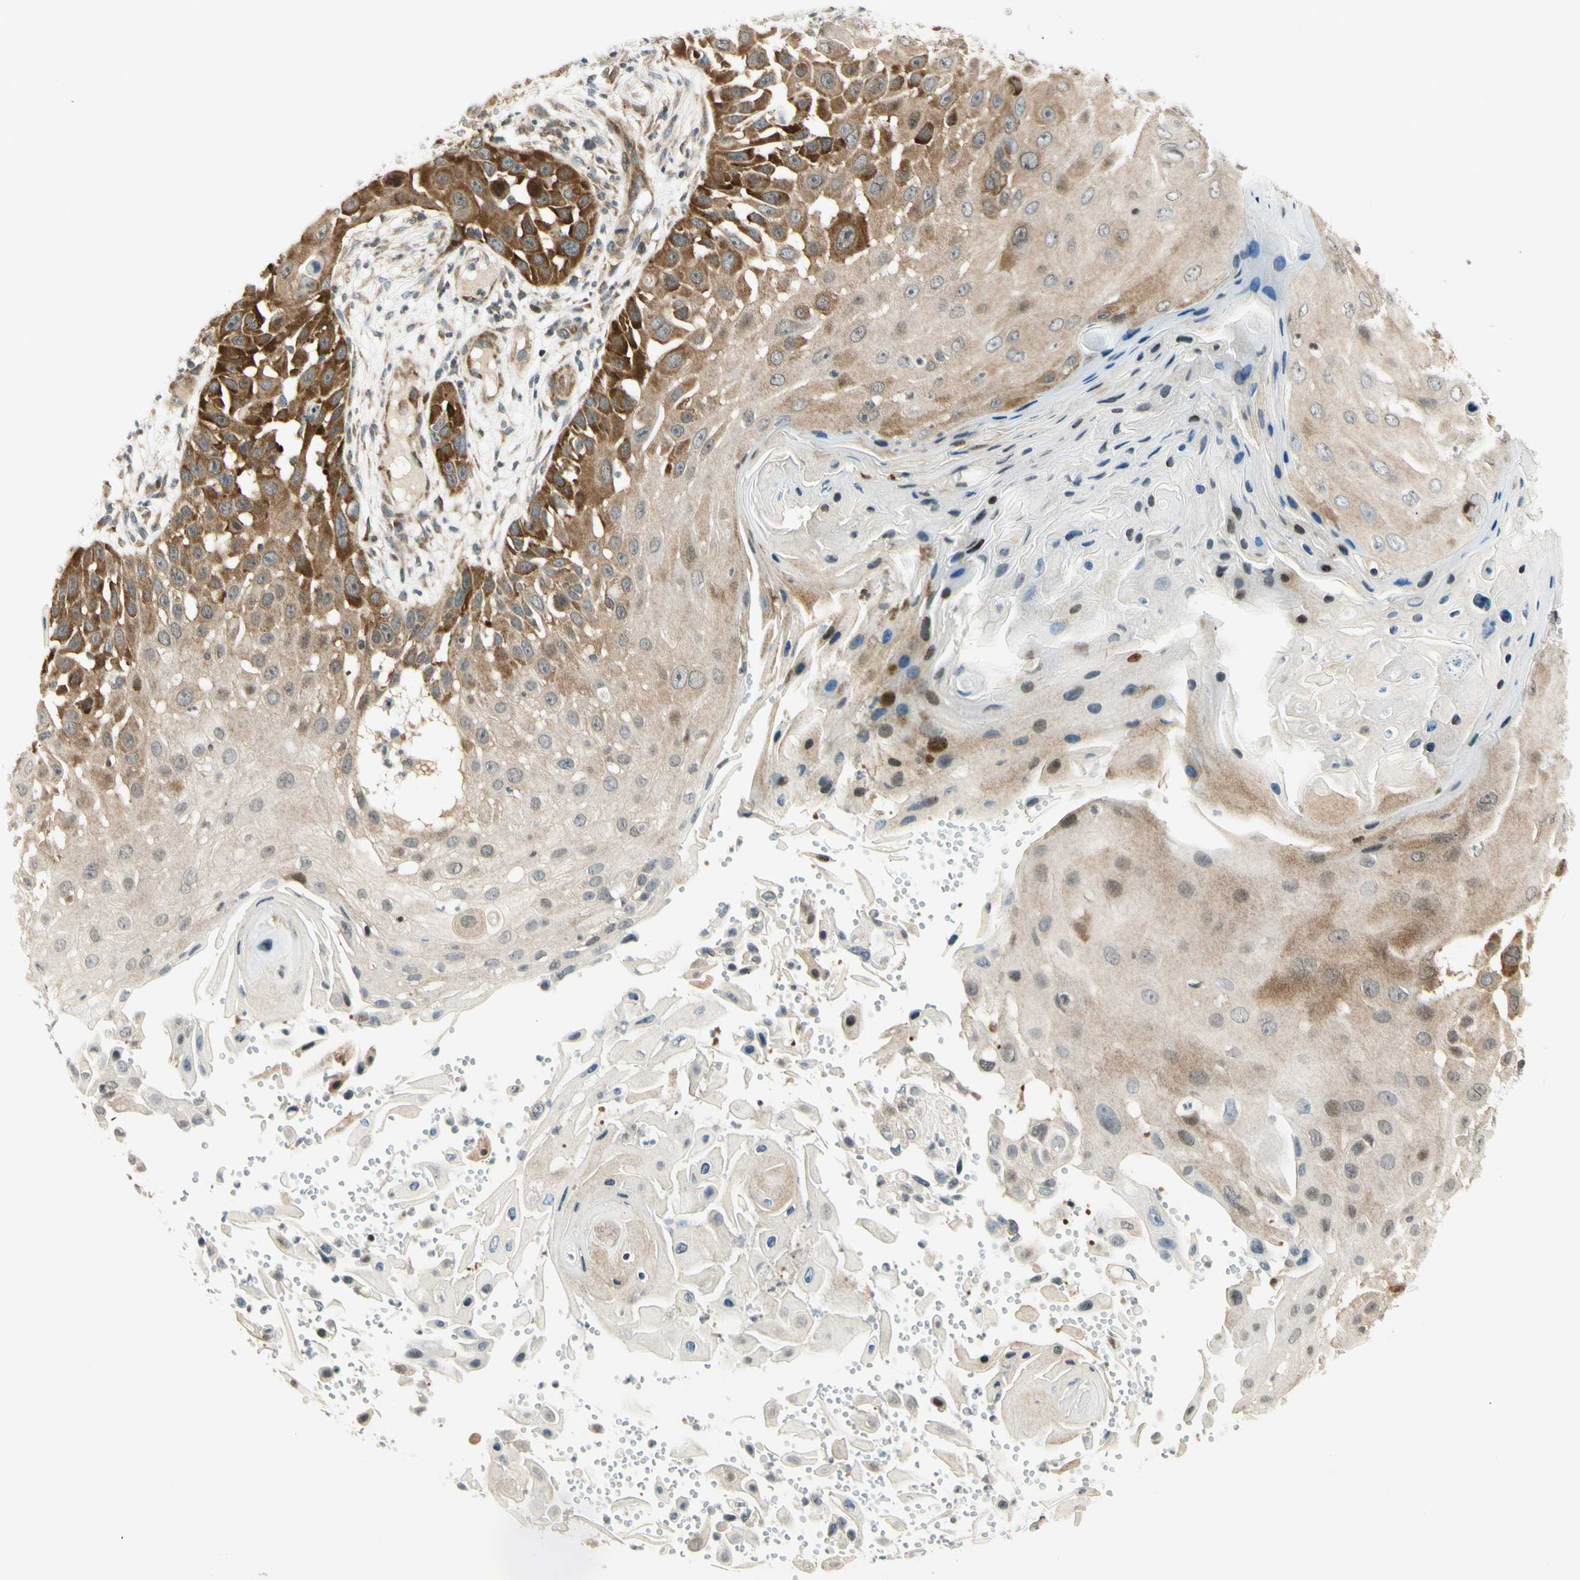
{"staining": {"intensity": "strong", "quantity": "25%-75%", "location": "cytoplasmic/membranous"}, "tissue": "skin cancer", "cell_type": "Tumor cells", "image_type": "cancer", "snomed": [{"axis": "morphology", "description": "Squamous cell carcinoma, NOS"}, {"axis": "topography", "description": "Skin"}], "caption": "The image displays immunohistochemical staining of squamous cell carcinoma (skin). There is strong cytoplasmic/membranous positivity is appreciated in about 25%-75% of tumor cells.", "gene": "TPT1", "patient": {"sex": "female", "age": 44}}